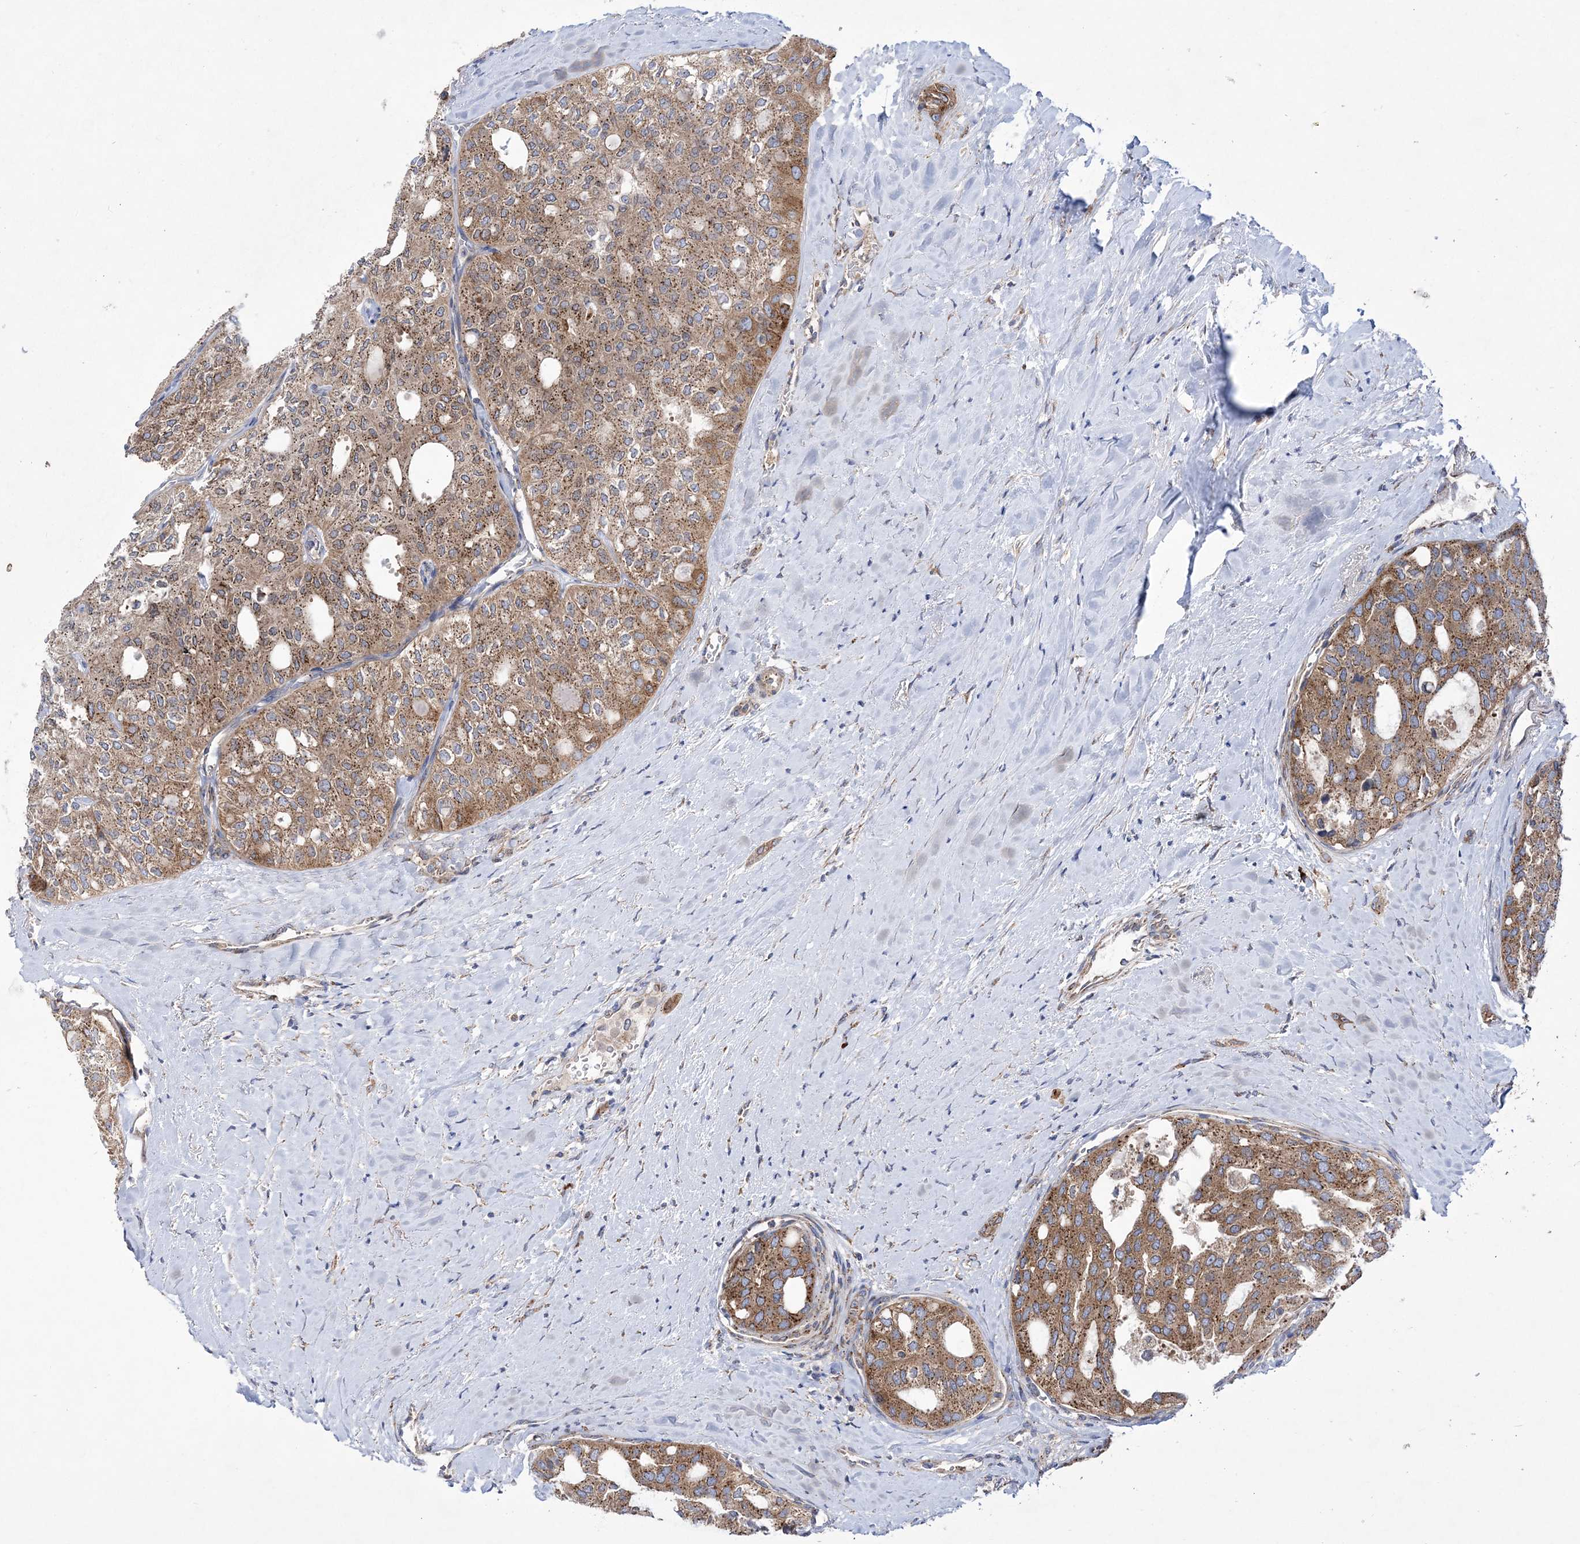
{"staining": {"intensity": "moderate", "quantity": ">75%", "location": "cytoplasmic/membranous"}, "tissue": "thyroid cancer", "cell_type": "Tumor cells", "image_type": "cancer", "snomed": [{"axis": "morphology", "description": "Follicular adenoma carcinoma, NOS"}, {"axis": "topography", "description": "Thyroid gland"}], "caption": "Thyroid cancer (follicular adenoma carcinoma) stained with a brown dye demonstrates moderate cytoplasmic/membranous positive staining in approximately >75% of tumor cells.", "gene": "COPB2", "patient": {"sex": "male", "age": 75}}